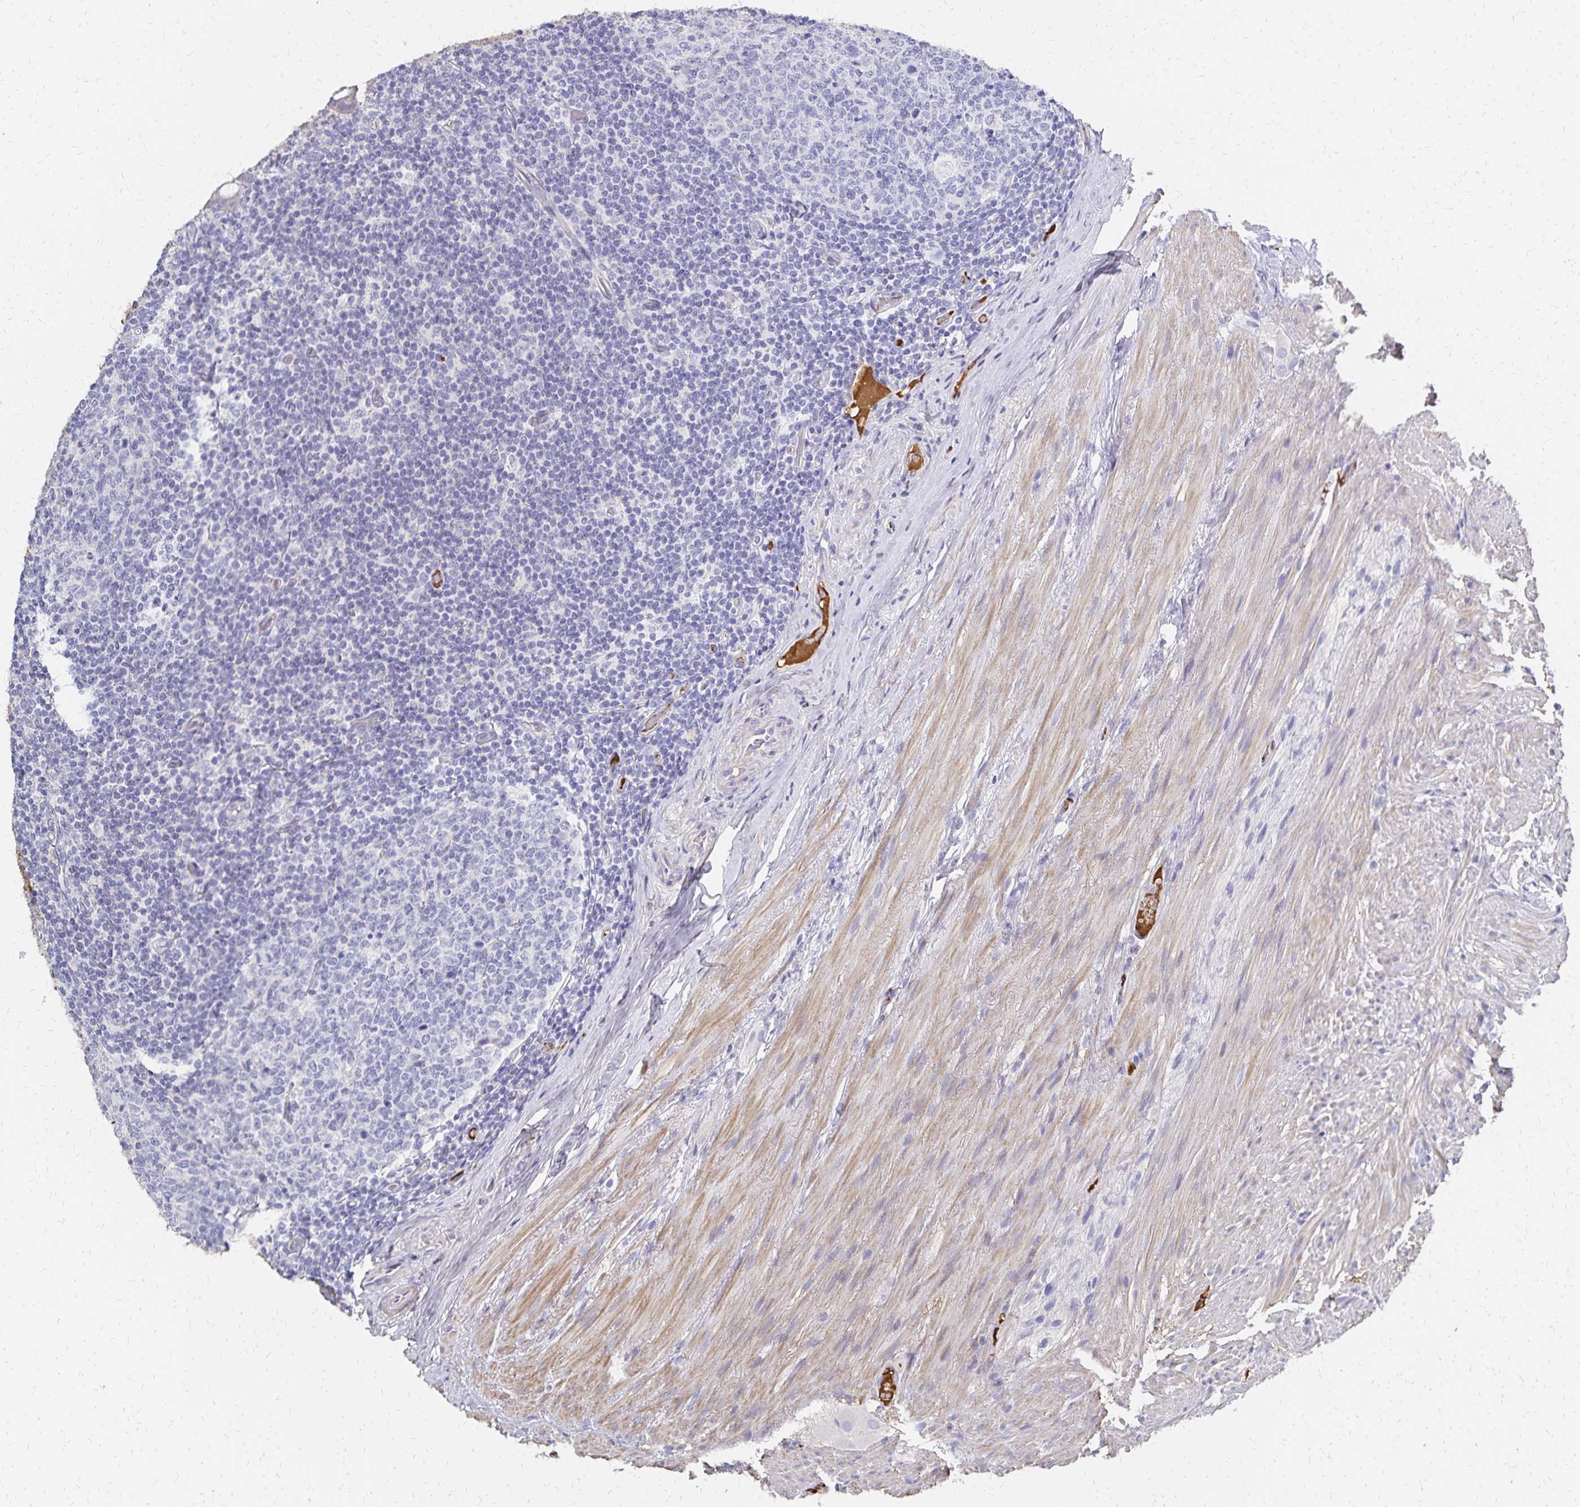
{"staining": {"intensity": "weak", "quantity": "<25%", "location": "cytoplasmic/membranous"}, "tissue": "appendix", "cell_type": "Glandular cells", "image_type": "normal", "snomed": [{"axis": "morphology", "description": "Normal tissue, NOS"}, {"axis": "topography", "description": "Appendix"}], "caption": "Protein analysis of normal appendix displays no significant positivity in glandular cells.", "gene": "KISS1", "patient": {"sex": "male", "age": 71}}